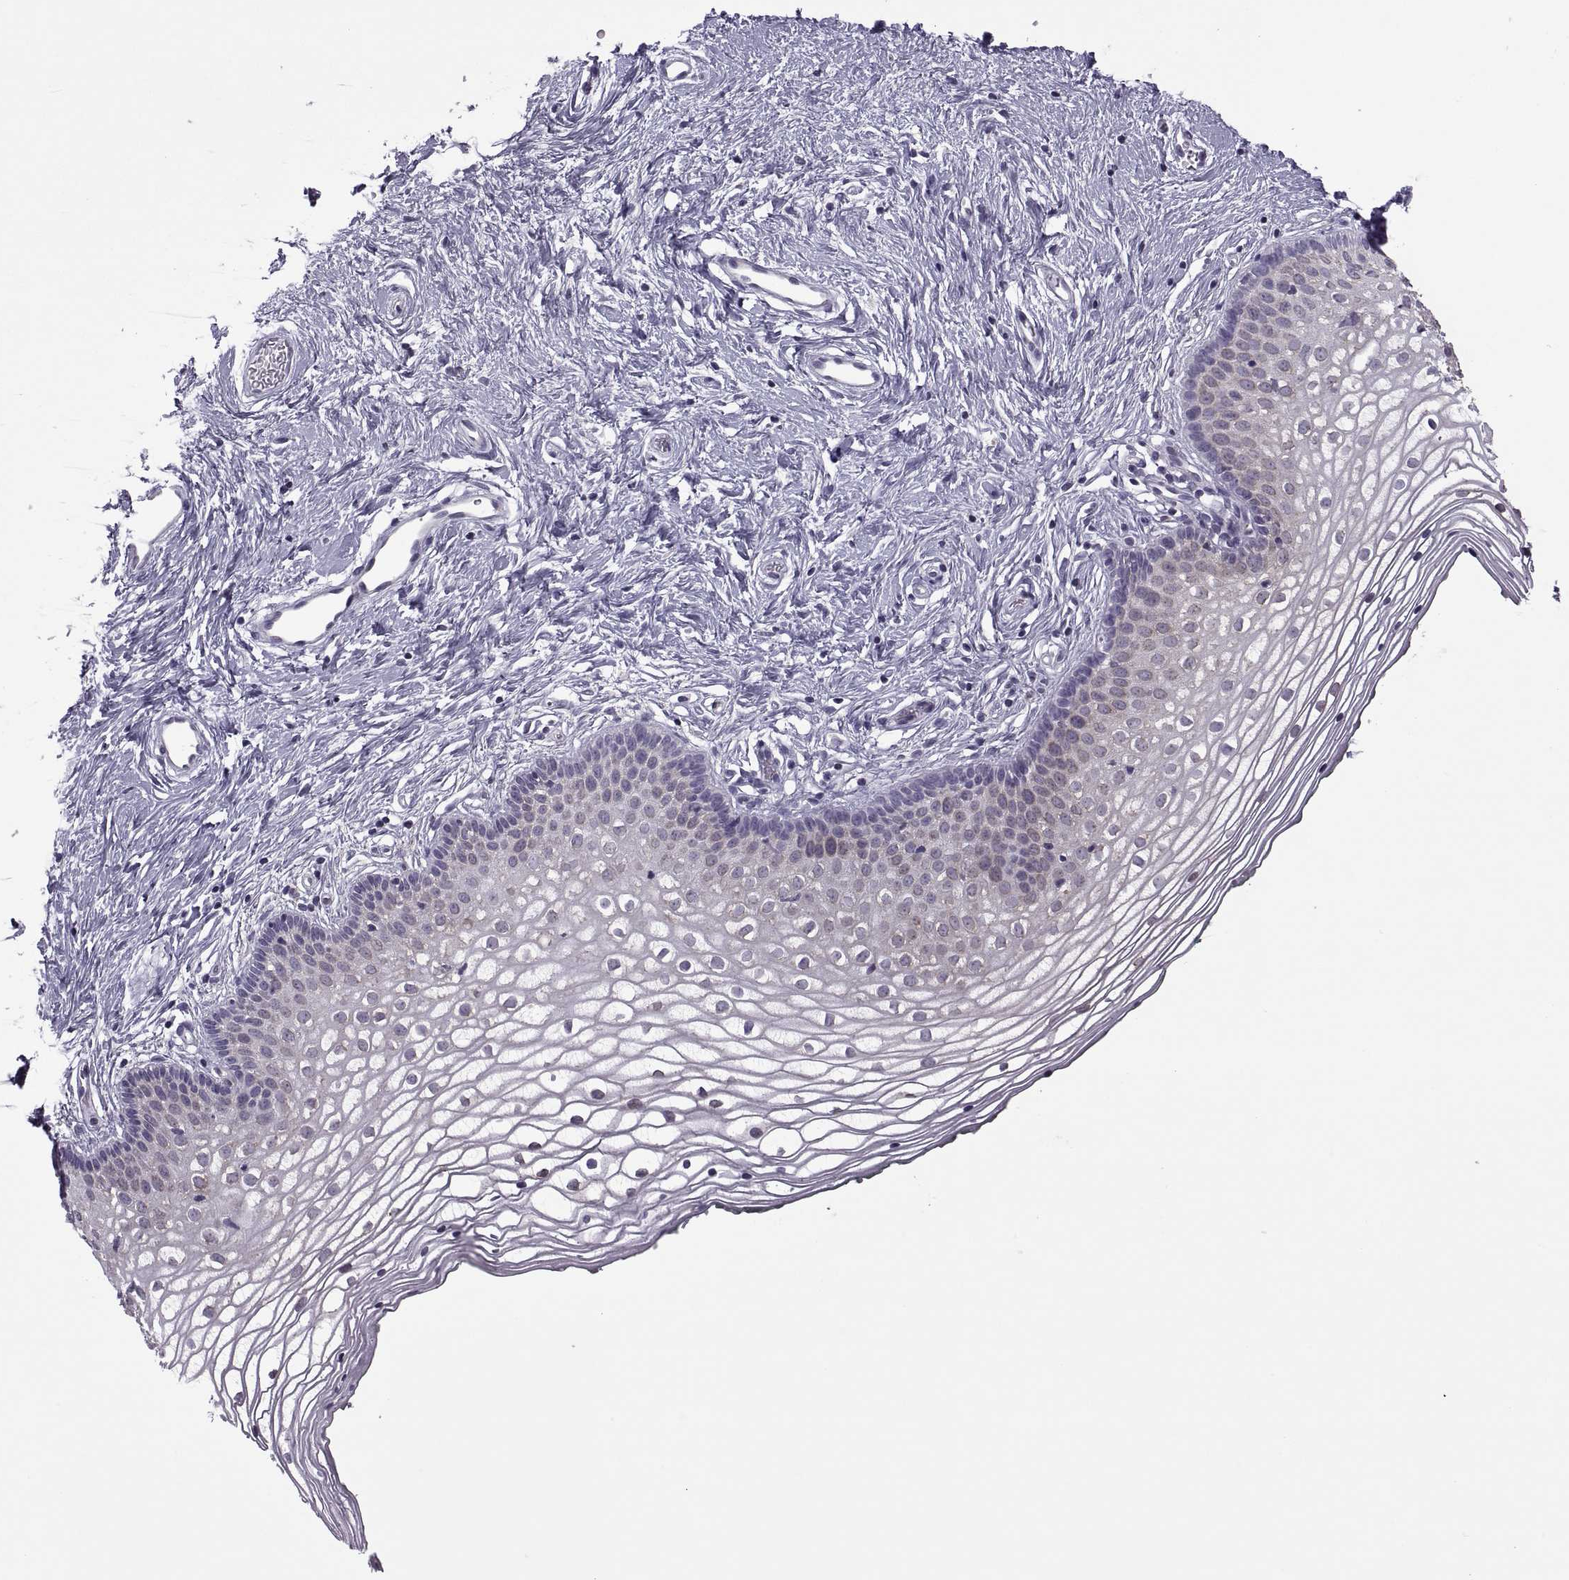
{"staining": {"intensity": "negative", "quantity": "none", "location": "none"}, "tissue": "vagina", "cell_type": "Squamous epithelial cells", "image_type": "normal", "snomed": [{"axis": "morphology", "description": "Normal tissue, NOS"}, {"axis": "topography", "description": "Vagina"}], "caption": "A high-resolution image shows immunohistochemistry (IHC) staining of benign vagina, which exhibits no significant positivity in squamous epithelial cells. Nuclei are stained in blue.", "gene": "PABPC1", "patient": {"sex": "female", "age": 36}}